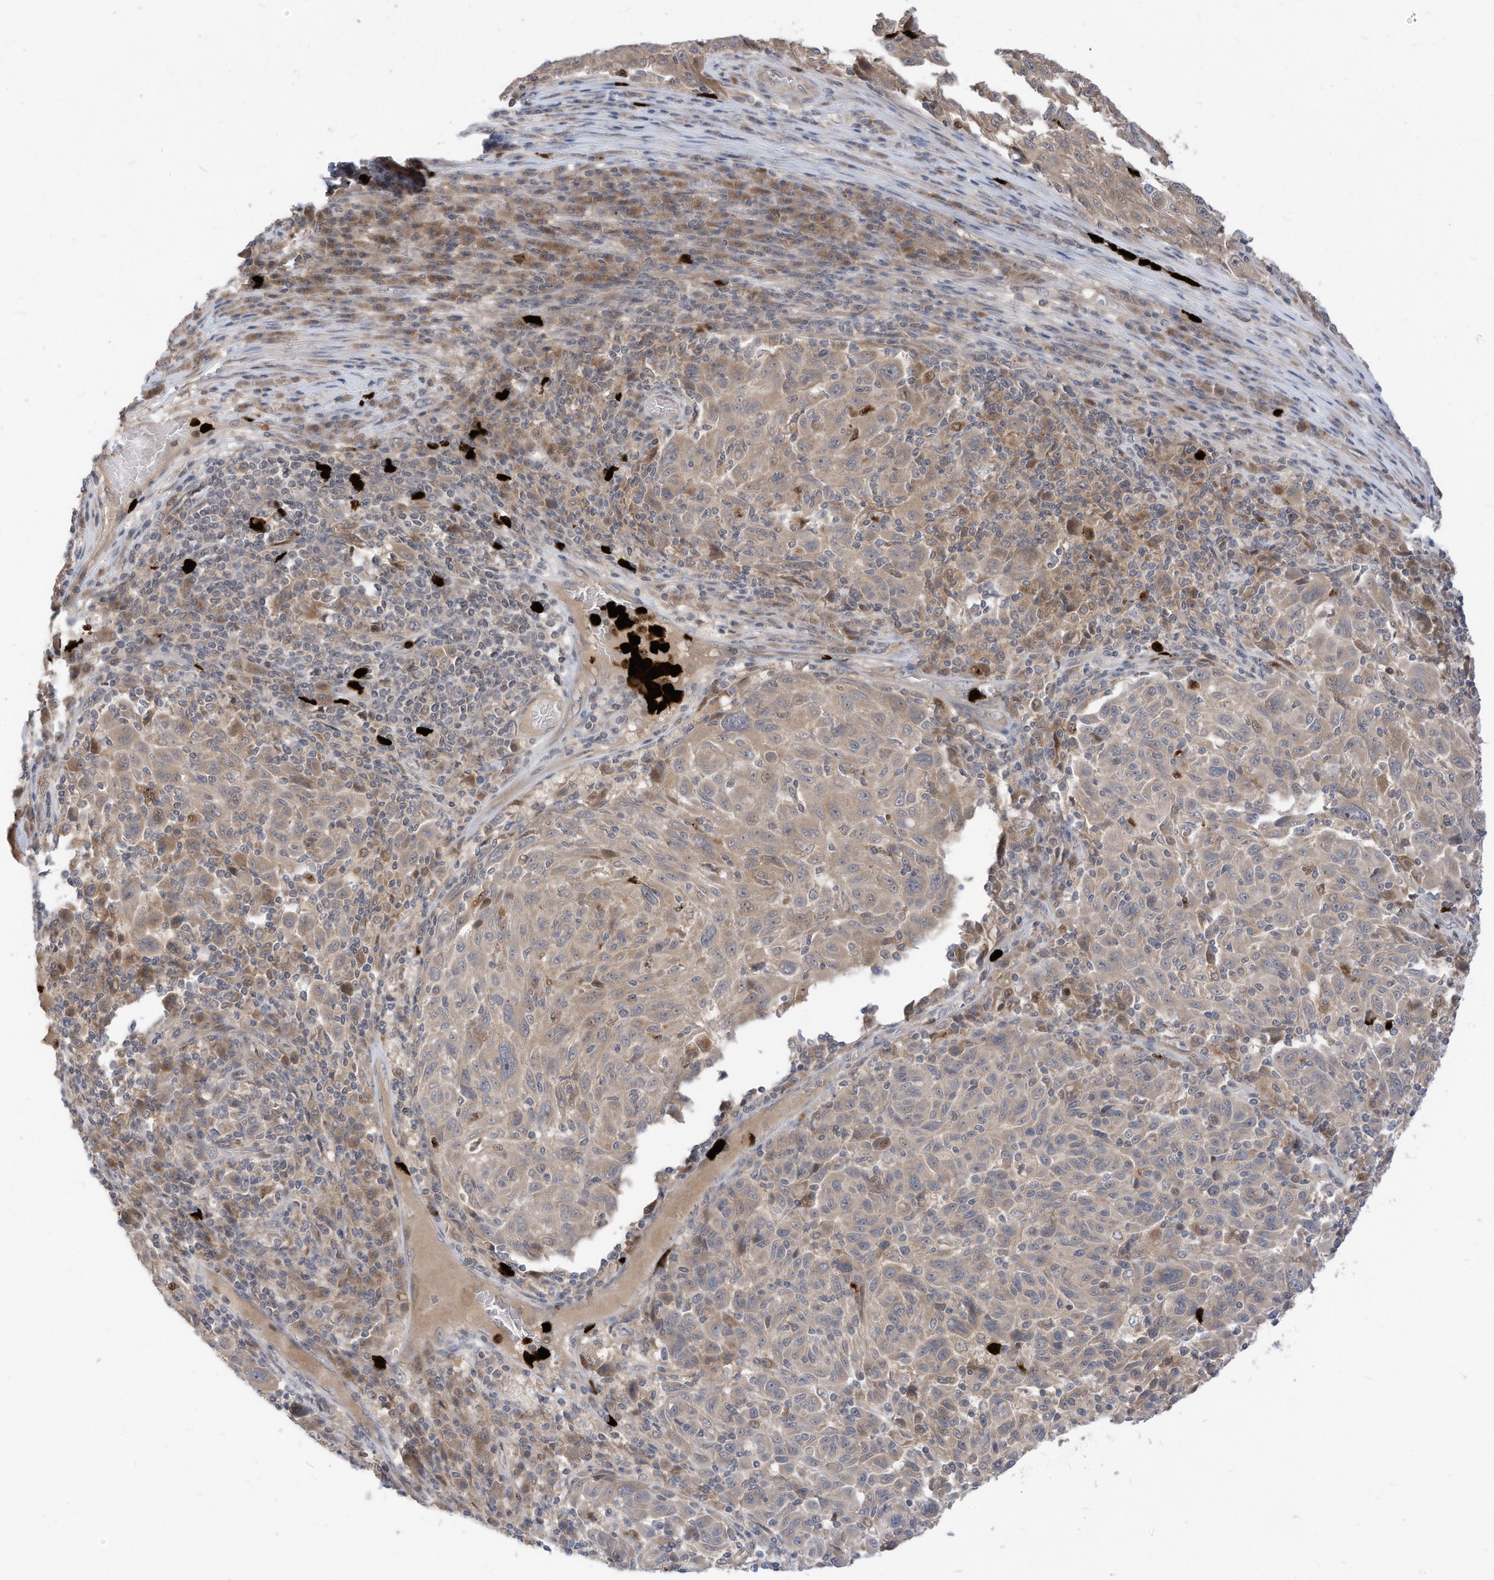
{"staining": {"intensity": "weak", "quantity": "<25%", "location": "cytoplasmic/membranous"}, "tissue": "melanoma", "cell_type": "Tumor cells", "image_type": "cancer", "snomed": [{"axis": "morphology", "description": "Malignant melanoma, NOS"}, {"axis": "topography", "description": "Skin"}], "caption": "DAB immunohistochemical staining of human malignant melanoma exhibits no significant expression in tumor cells. (DAB immunohistochemistry (IHC), high magnification).", "gene": "CNKSR1", "patient": {"sex": "male", "age": 53}}